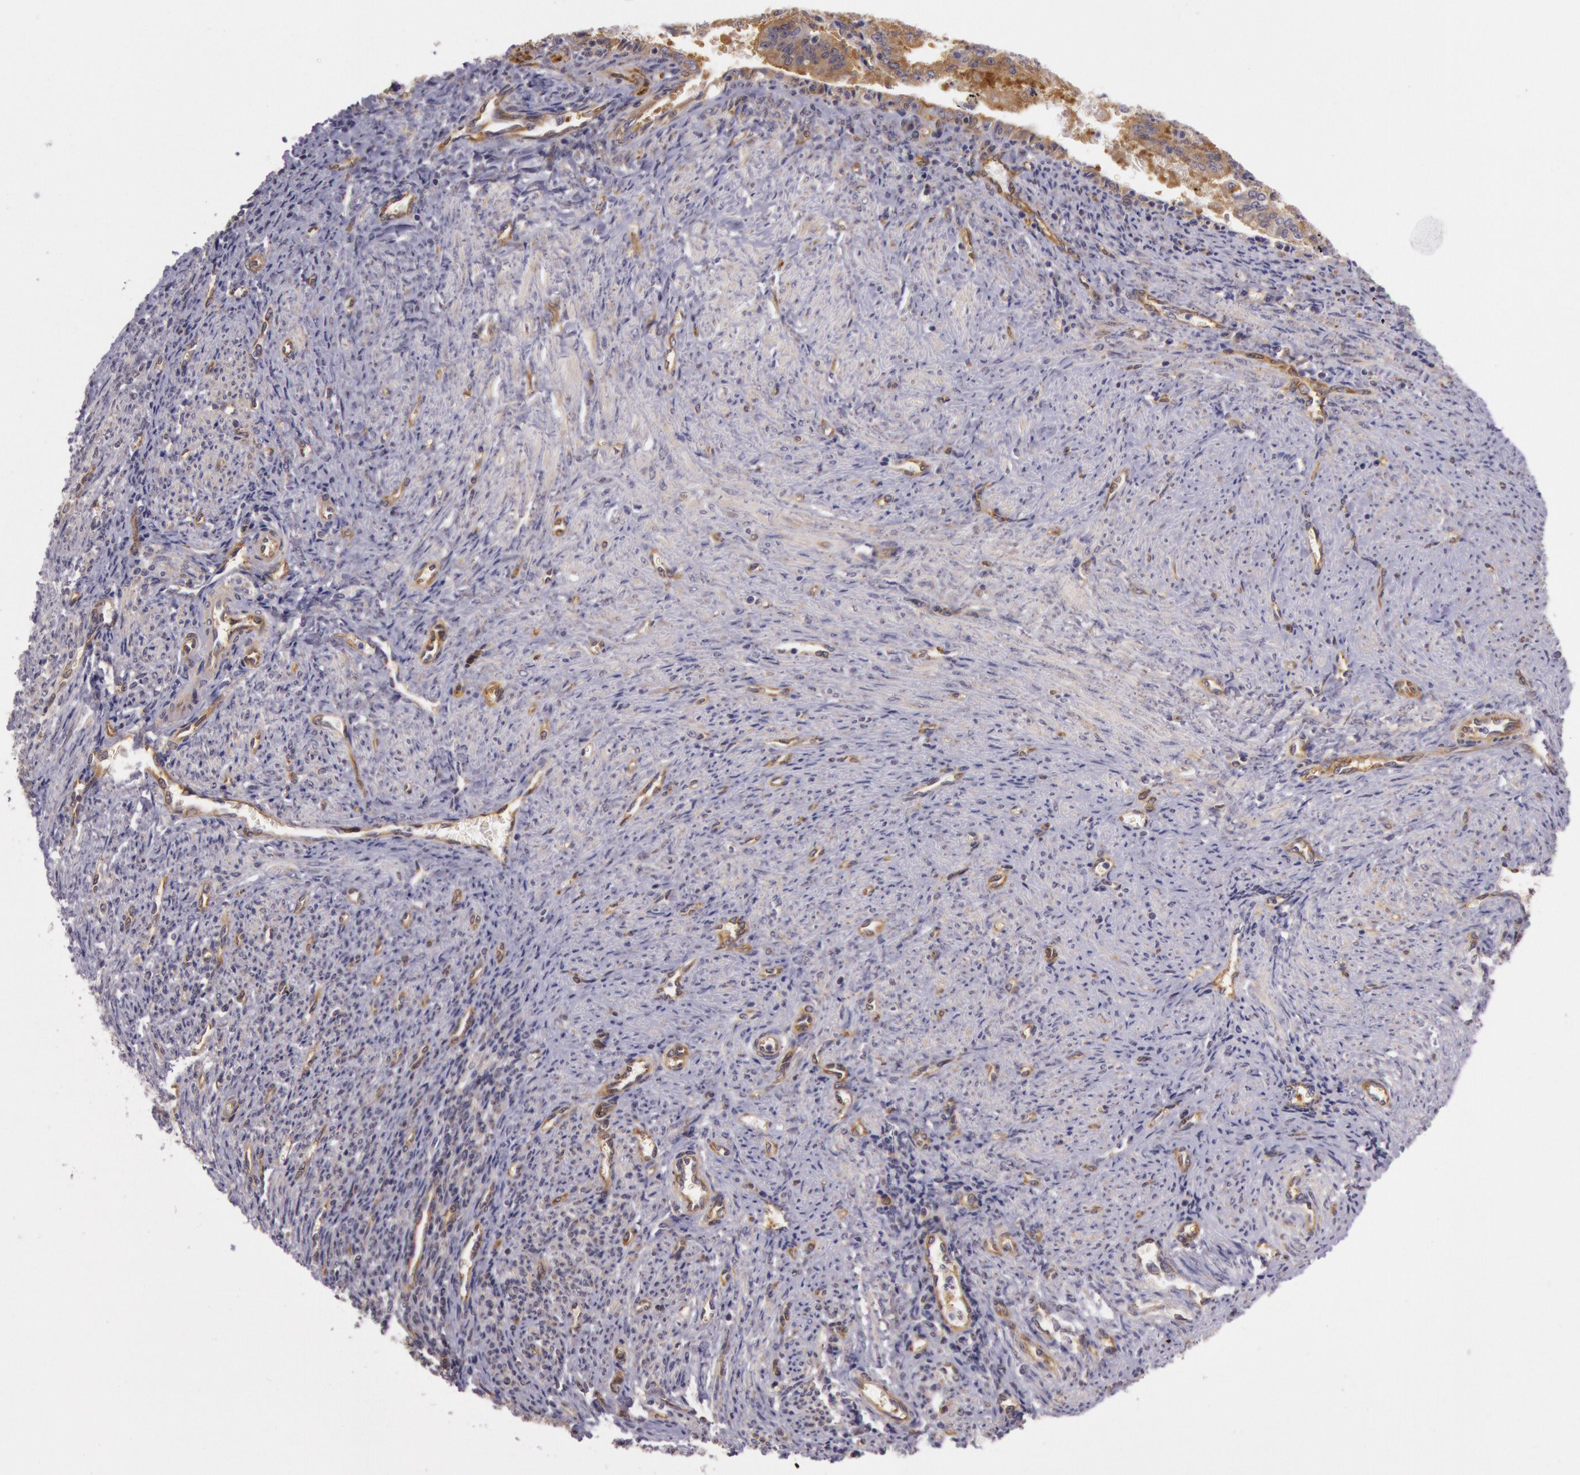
{"staining": {"intensity": "moderate", "quantity": ">75%", "location": "cytoplasmic/membranous"}, "tissue": "endometrial cancer", "cell_type": "Tumor cells", "image_type": "cancer", "snomed": [{"axis": "morphology", "description": "Adenocarcinoma, NOS"}, {"axis": "topography", "description": "Endometrium"}], "caption": "Endometrial cancer (adenocarcinoma) stained for a protein reveals moderate cytoplasmic/membranous positivity in tumor cells.", "gene": "CHUK", "patient": {"sex": "female", "age": 66}}